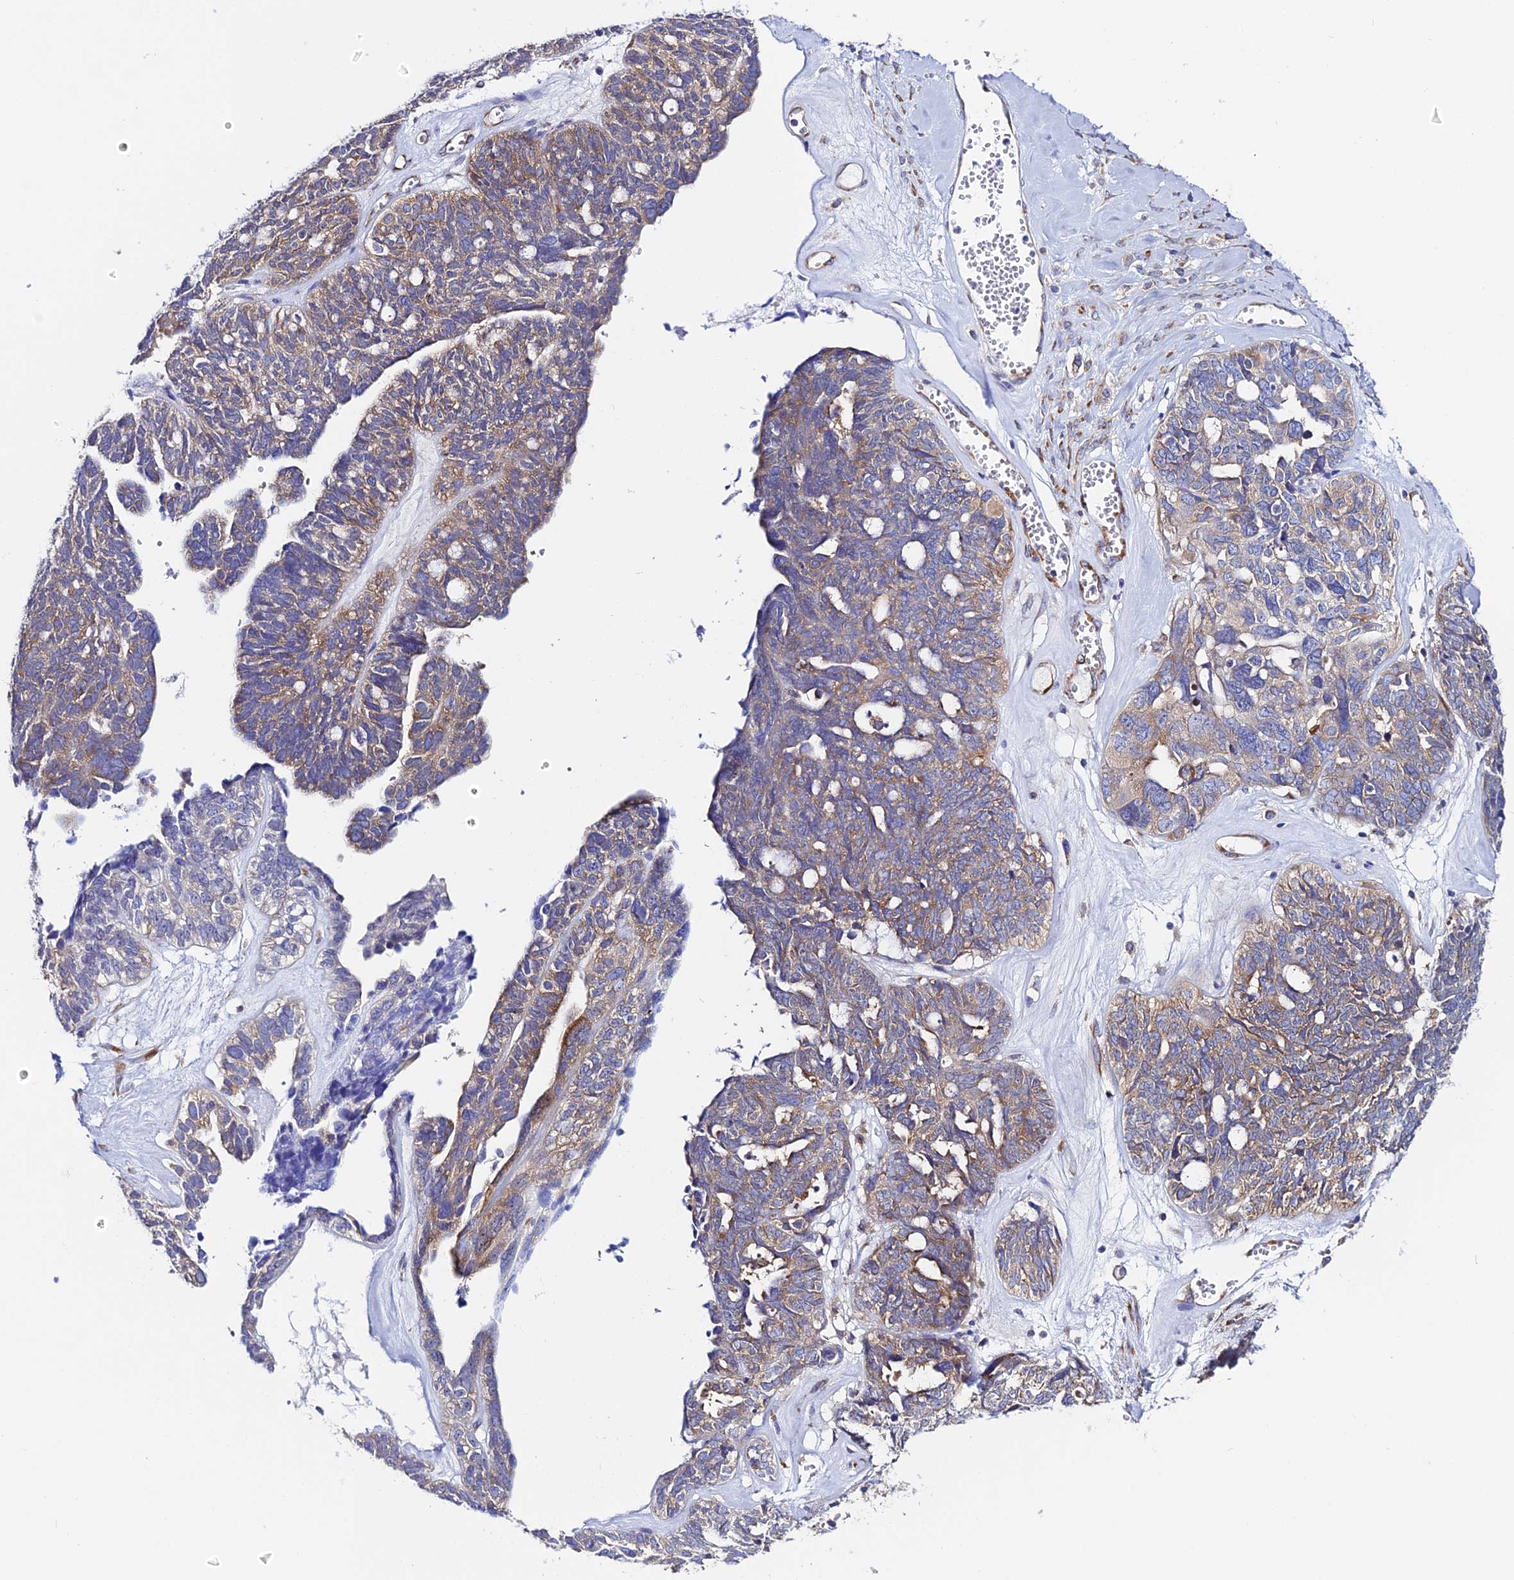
{"staining": {"intensity": "moderate", "quantity": "25%-75%", "location": "cytoplasmic/membranous"}, "tissue": "ovarian cancer", "cell_type": "Tumor cells", "image_type": "cancer", "snomed": [{"axis": "morphology", "description": "Cystadenocarcinoma, serous, NOS"}, {"axis": "topography", "description": "Ovary"}], "caption": "A high-resolution micrograph shows IHC staining of serous cystadenocarcinoma (ovarian), which shows moderate cytoplasmic/membranous expression in about 25%-75% of tumor cells. (Brightfield microscopy of DAB IHC at high magnification).", "gene": "EEF1G", "patient": {"sex": "female", "age": 79}}